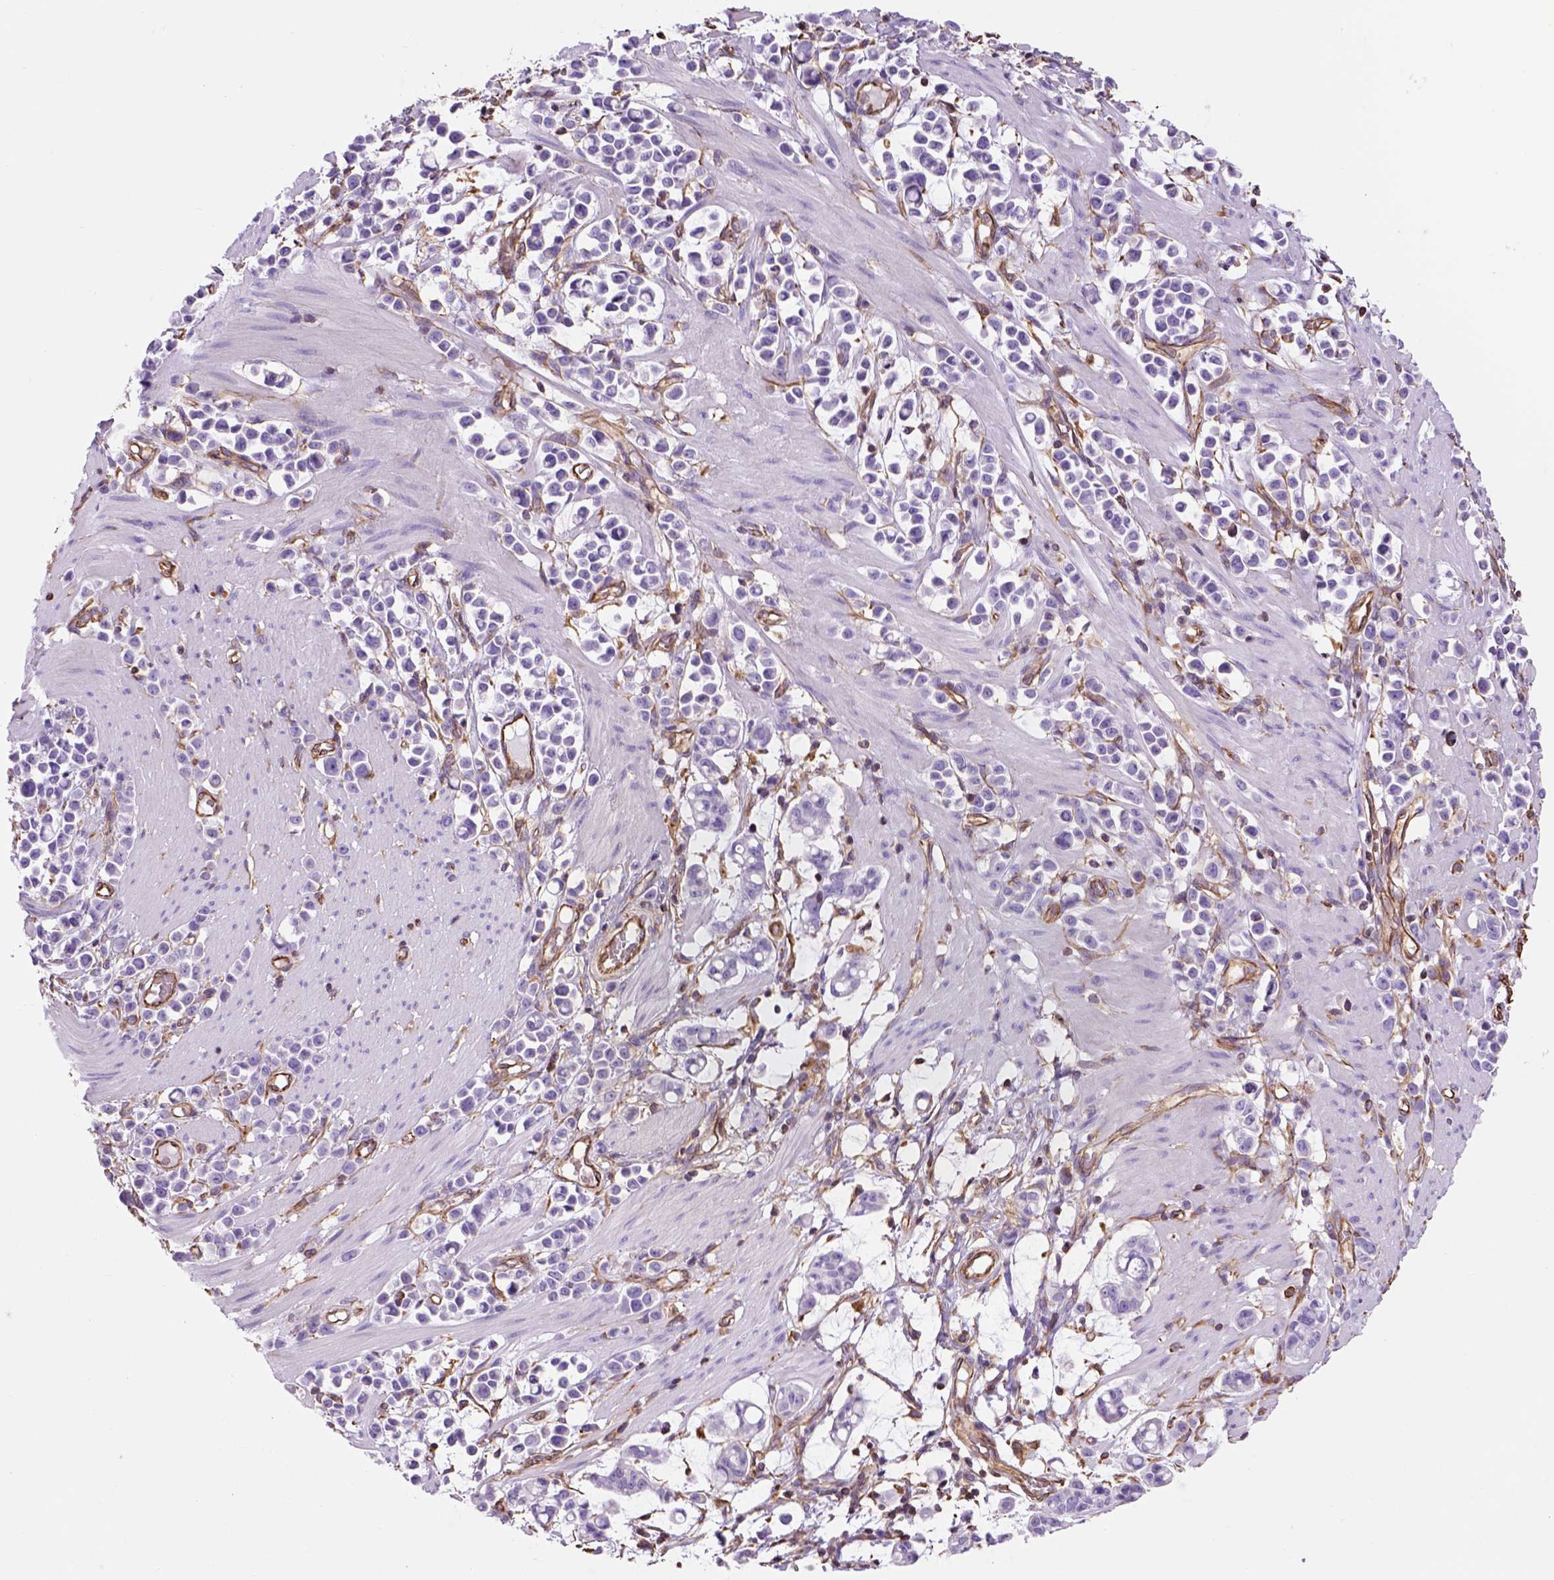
{"staining": {"intensity": "negative", "quantity": "none", "location": "none"}, "tissue": "stomach cancer", "cell_type": "Tumor cells", "image_type": "cancer", "snomed": [{"axis": "morphology", "description": "Adenocarcinoma, NOS"}, {"axis": "topography", "description": "Stomach"}], "caption": "Stomach cancer stained for a protein using immunohistochemistry (IHC) exhibits no positivity tumor cells.", "gene": "ZZZ3", "patient": {"sex": "male", "age": 82}}